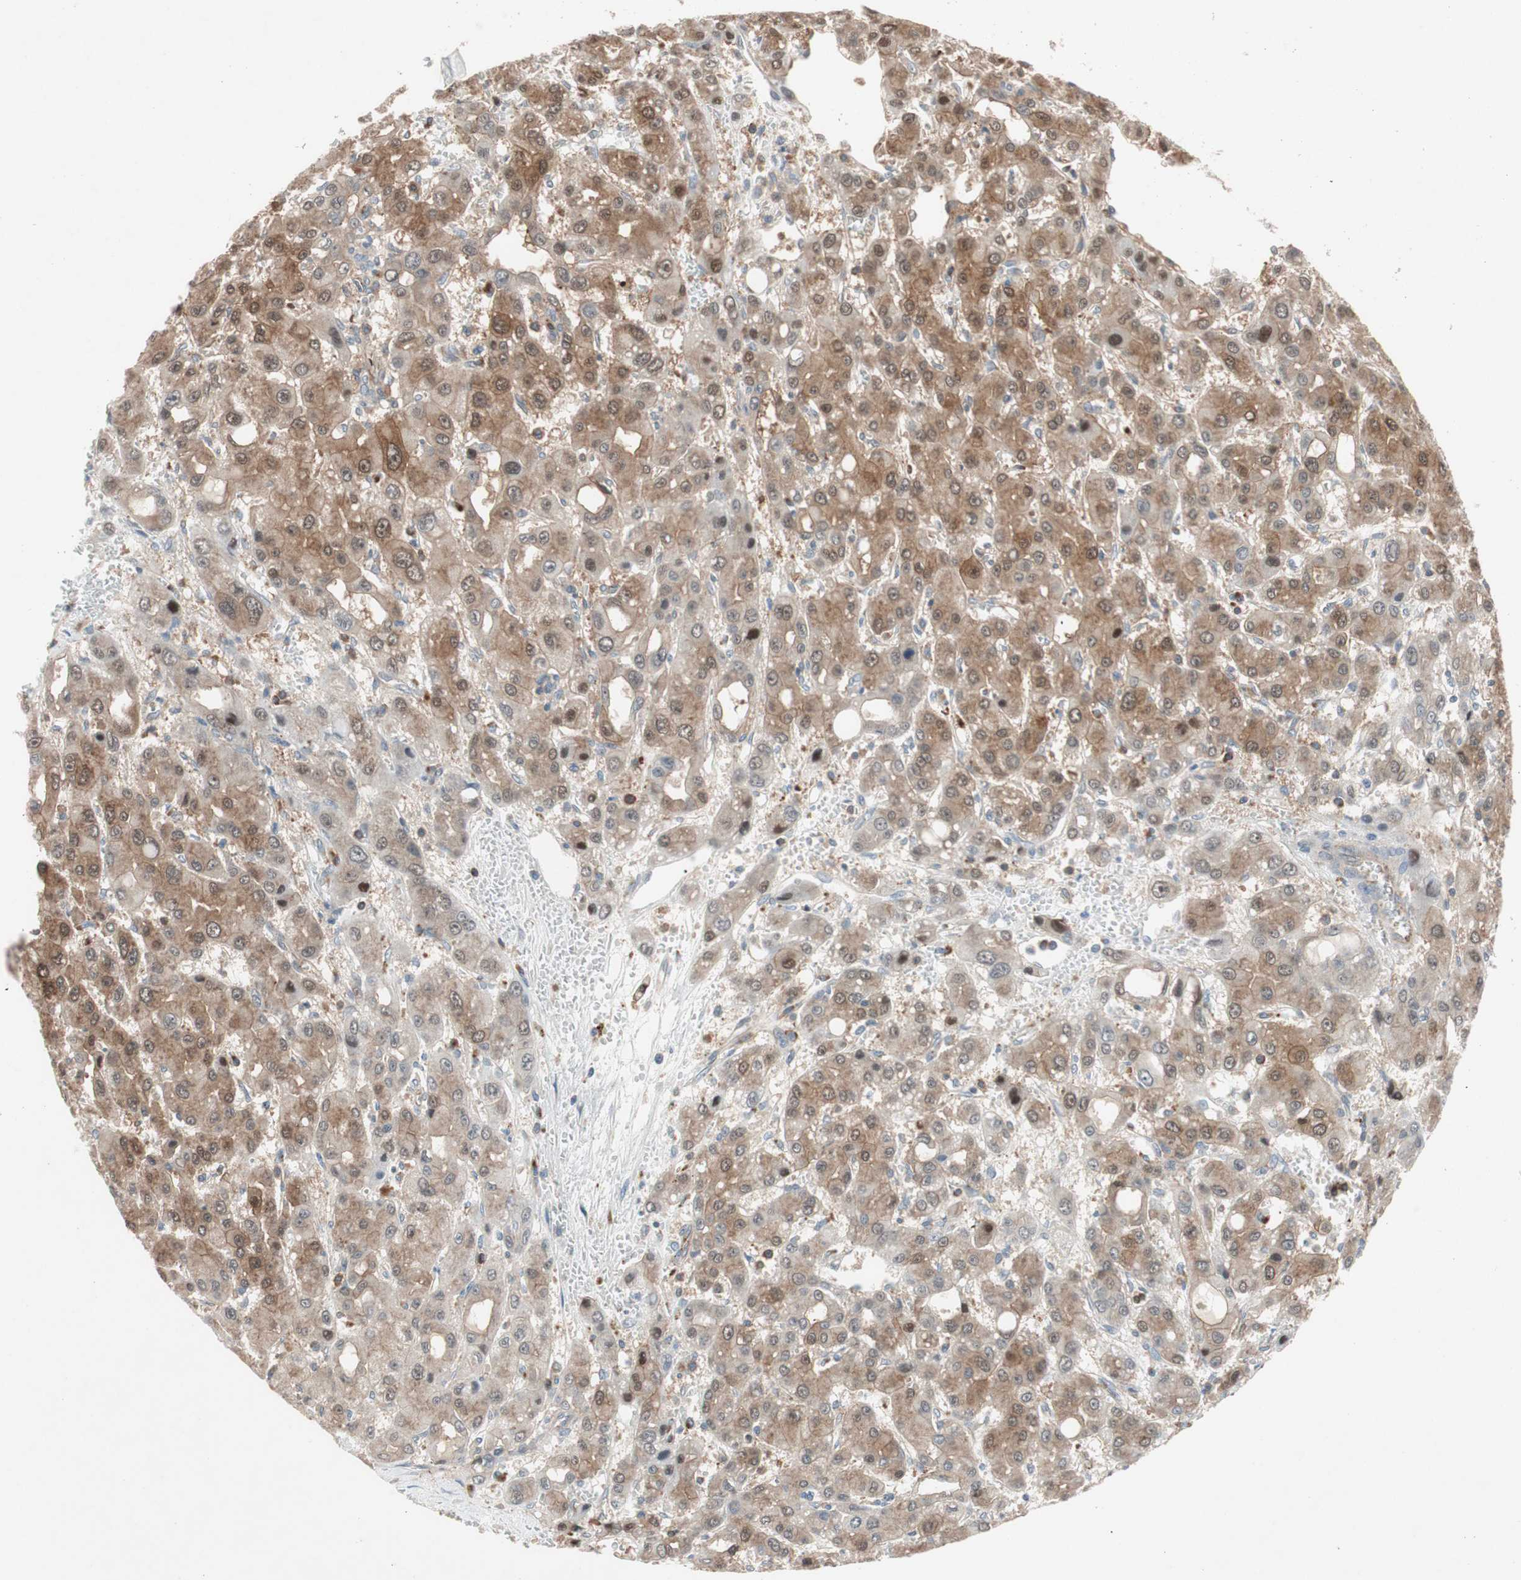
{"staining": {"intensity": "moderate", "quantity": ">75%", "location": "cytoplasmic/membranous,nuclear"}, "tissue": "liver cancer", "cell_type": "Tumor cells", "image_type": "cancer", "snomed": [{"axis": "morphology", "description": "Carcinoma, Hepatocellular, NOS"}, {"axis": "topography", "description": "Liver"}], "caption": "Immunohistochemistry image of liver cancer (hepatocellular carcinoma) stained for a protein (brown), which demonstrates medium levels of moderate cytoplasmic/membranous and nuclear positivity in about >75% of tumor cells.", "gene": "GALT", "patient": {"sex": "male", "age": 55}}